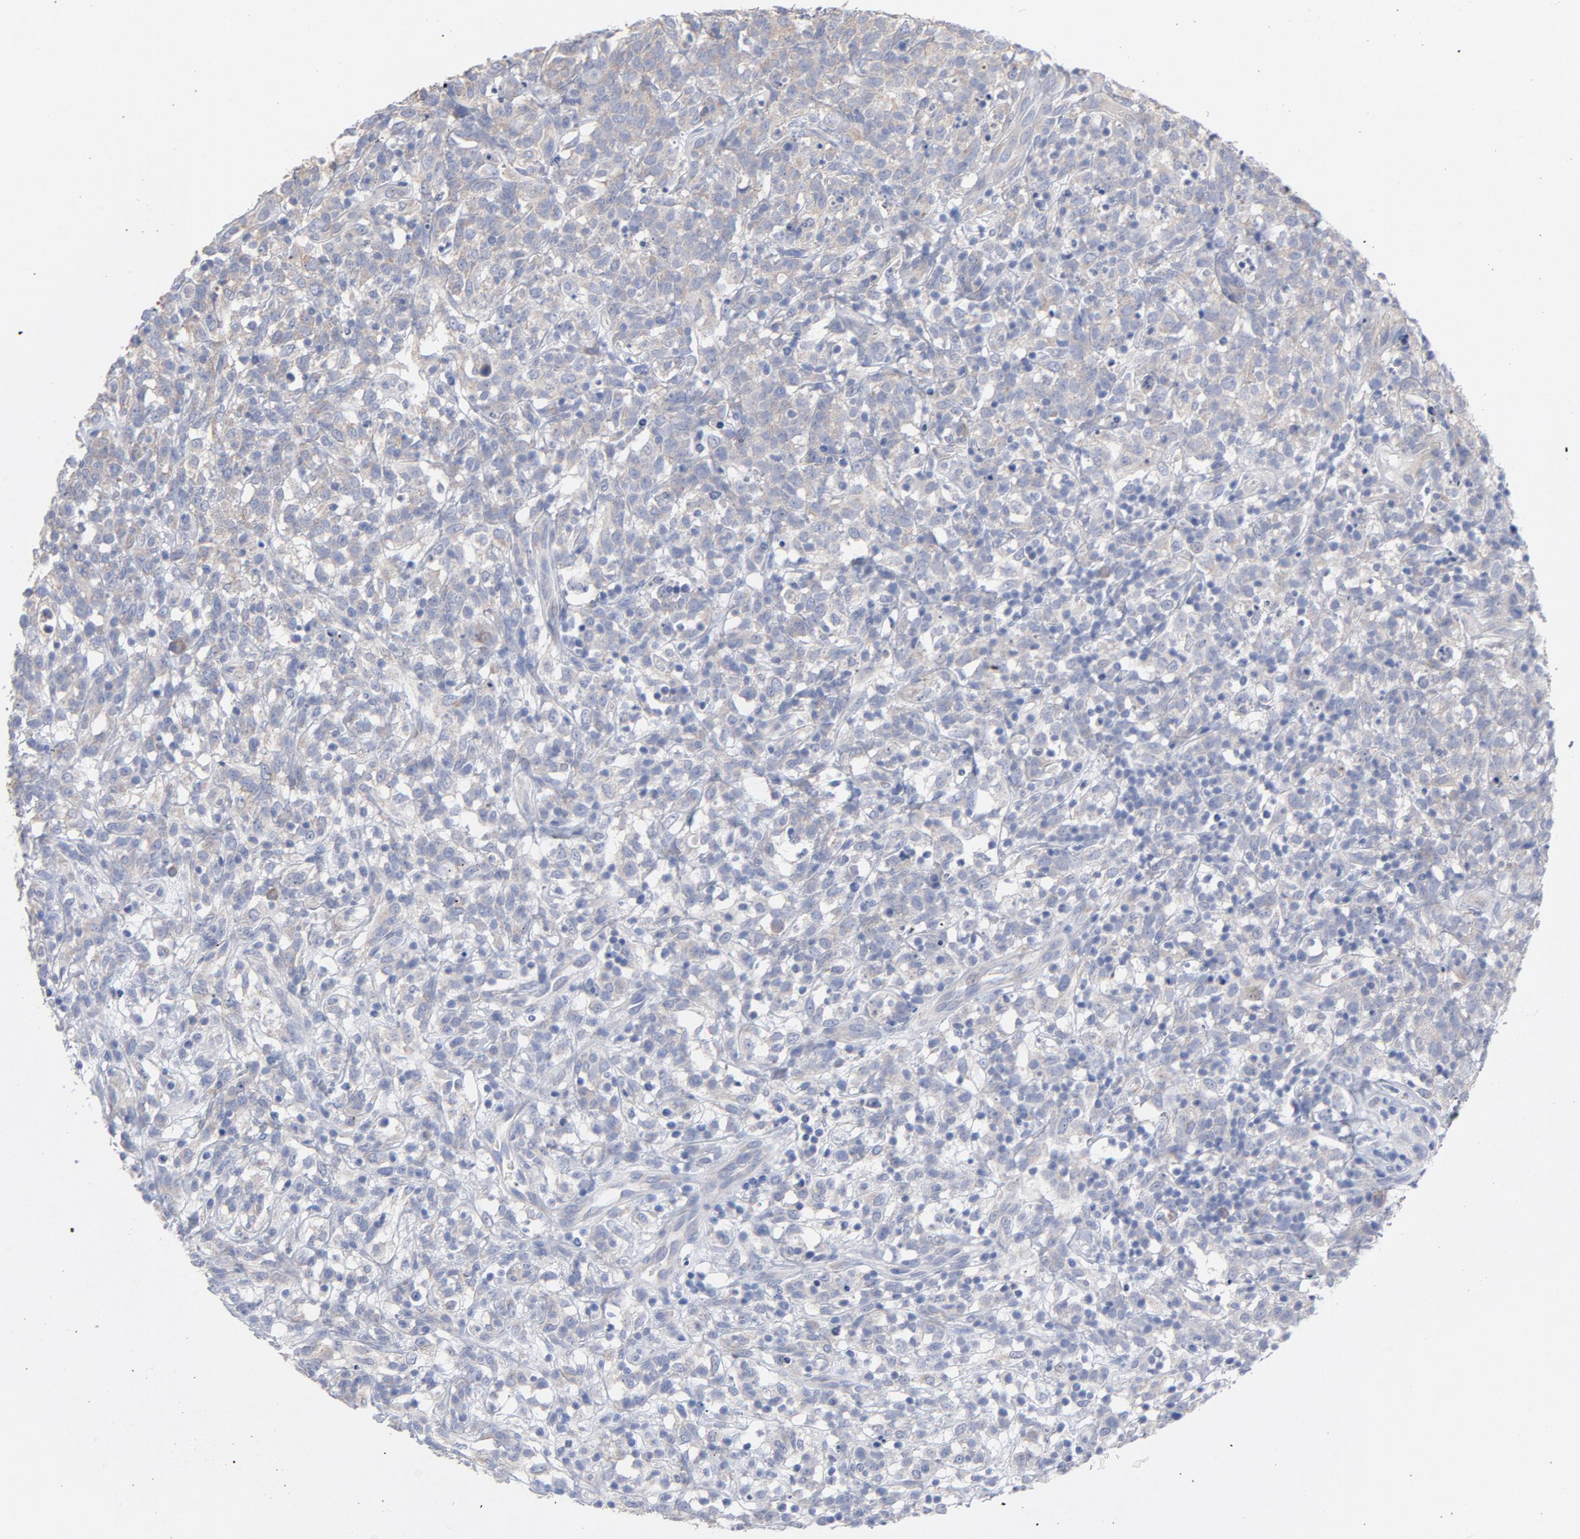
{"staining": {"intensity": "weak", "quantity": "<25%", "location": "cytoplasmic/membranous"}, "tissue": "lymphoma", "cell_type": "Tumor cells", "image_type": "cancer", "snomed": [{"axis": "morphology", "description": "Malignant lymphoma, non-Hodgkin's type, High grade"}, {"axis": "topography", "description": "Lymph node"}], "caption": "Immunohistochemistry photomicrograph of neoplastic tissue: human malignant lymphoma, non-Hodgkin's type (high-grade) stained with DAB (3,3'-diaminobenzidine) shows no significant protein expression in tumor cells.", "gene": "CPE", "patient": {"sex": "female", "age": 73}}